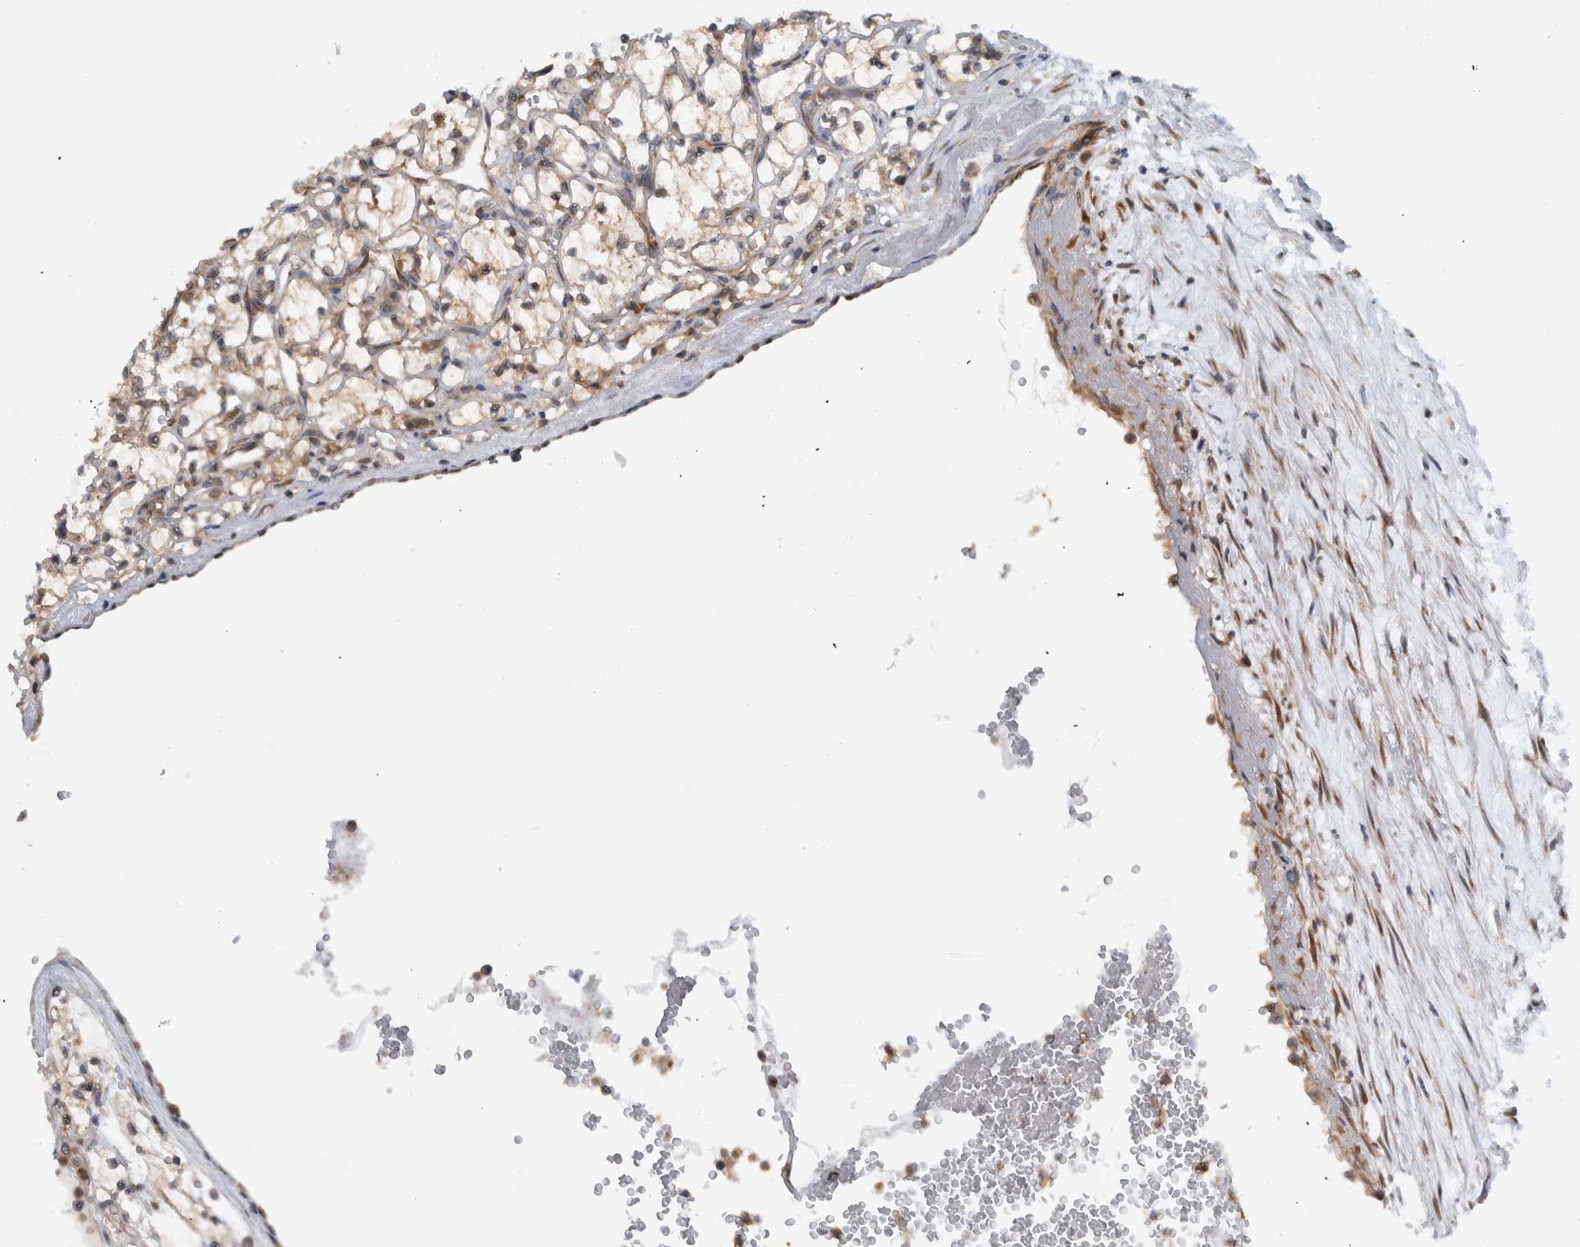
{"staining": {"intensity": "weak", "quantity": "<25%", "location": "cytoplasmic/membranous"}, "tissue": "renal cancer", "cell_type": "Tumor cells", "image_type": "cancer", "snomed": [{"axis": "morphology", "description": "Adenocarcinoma, NOS"}, {"axis": "topography", "description": "Kidney"}], "caption": "Tumor cells are negative for protein expression in human renal adenocarcinoma.", "gene": "CCDC43", "patient": {"sex": "female", "age": 69}}